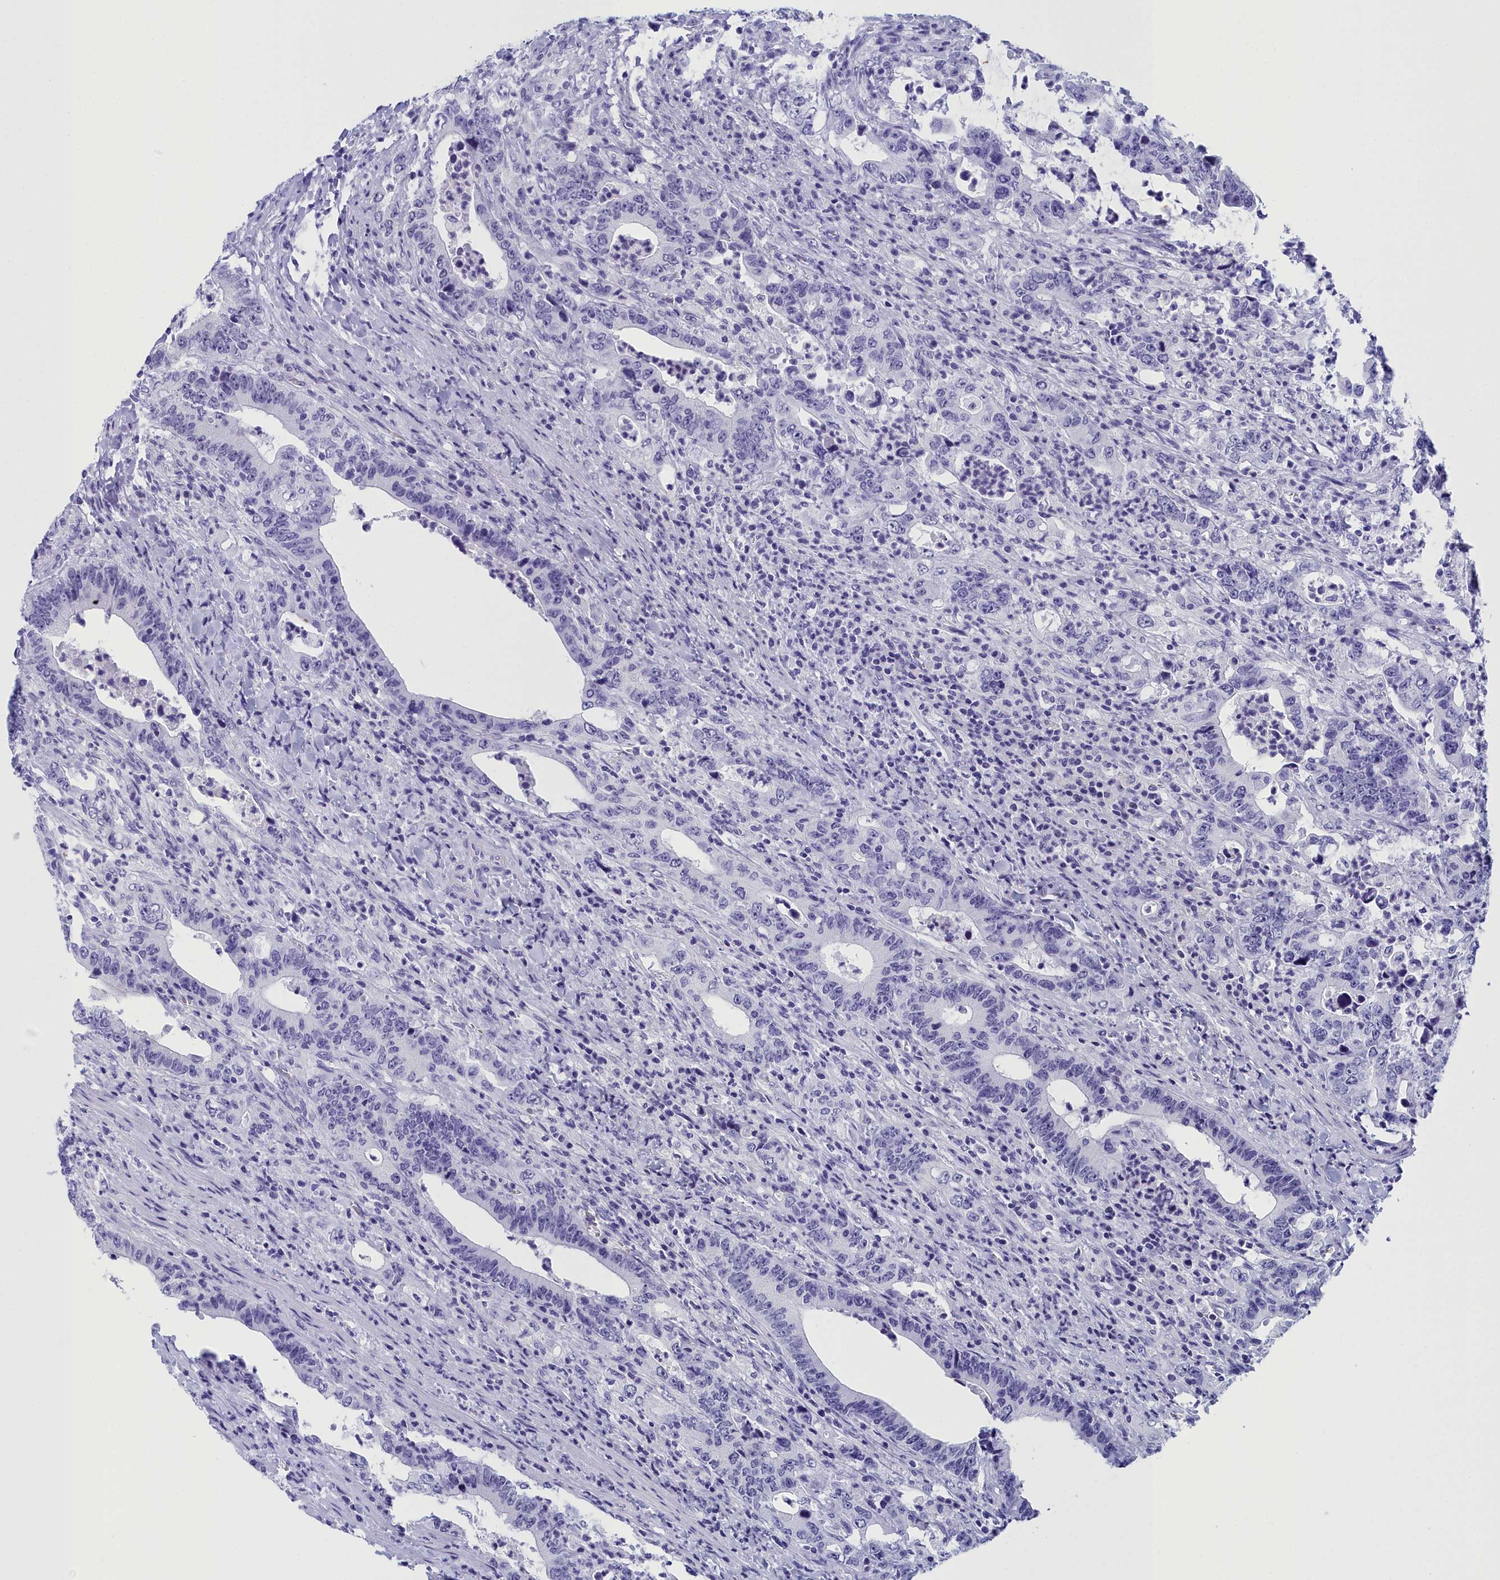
{"staining": {"intensity": "weak", "quantity": "<25%", "location": "nuclear"}, "tissue": "colorectal cancer", "cell_type": "Tumor cells", "image_type": "cancer", "snomed": [{"axis": "morphology", "description": "Adenocarcinoma, NOS"}, {"axis": "topography", "description": "Colon"}], "caption": "The IHC micrograph has no significant staining in tumor cells of adenocarcinoma (colorectal) tissue. (Immunohistochemistry (ihc), brightfield microscopy, high magnification).", "gene": "CCDC97", "patient": {"sex": "female", "age": 75}}